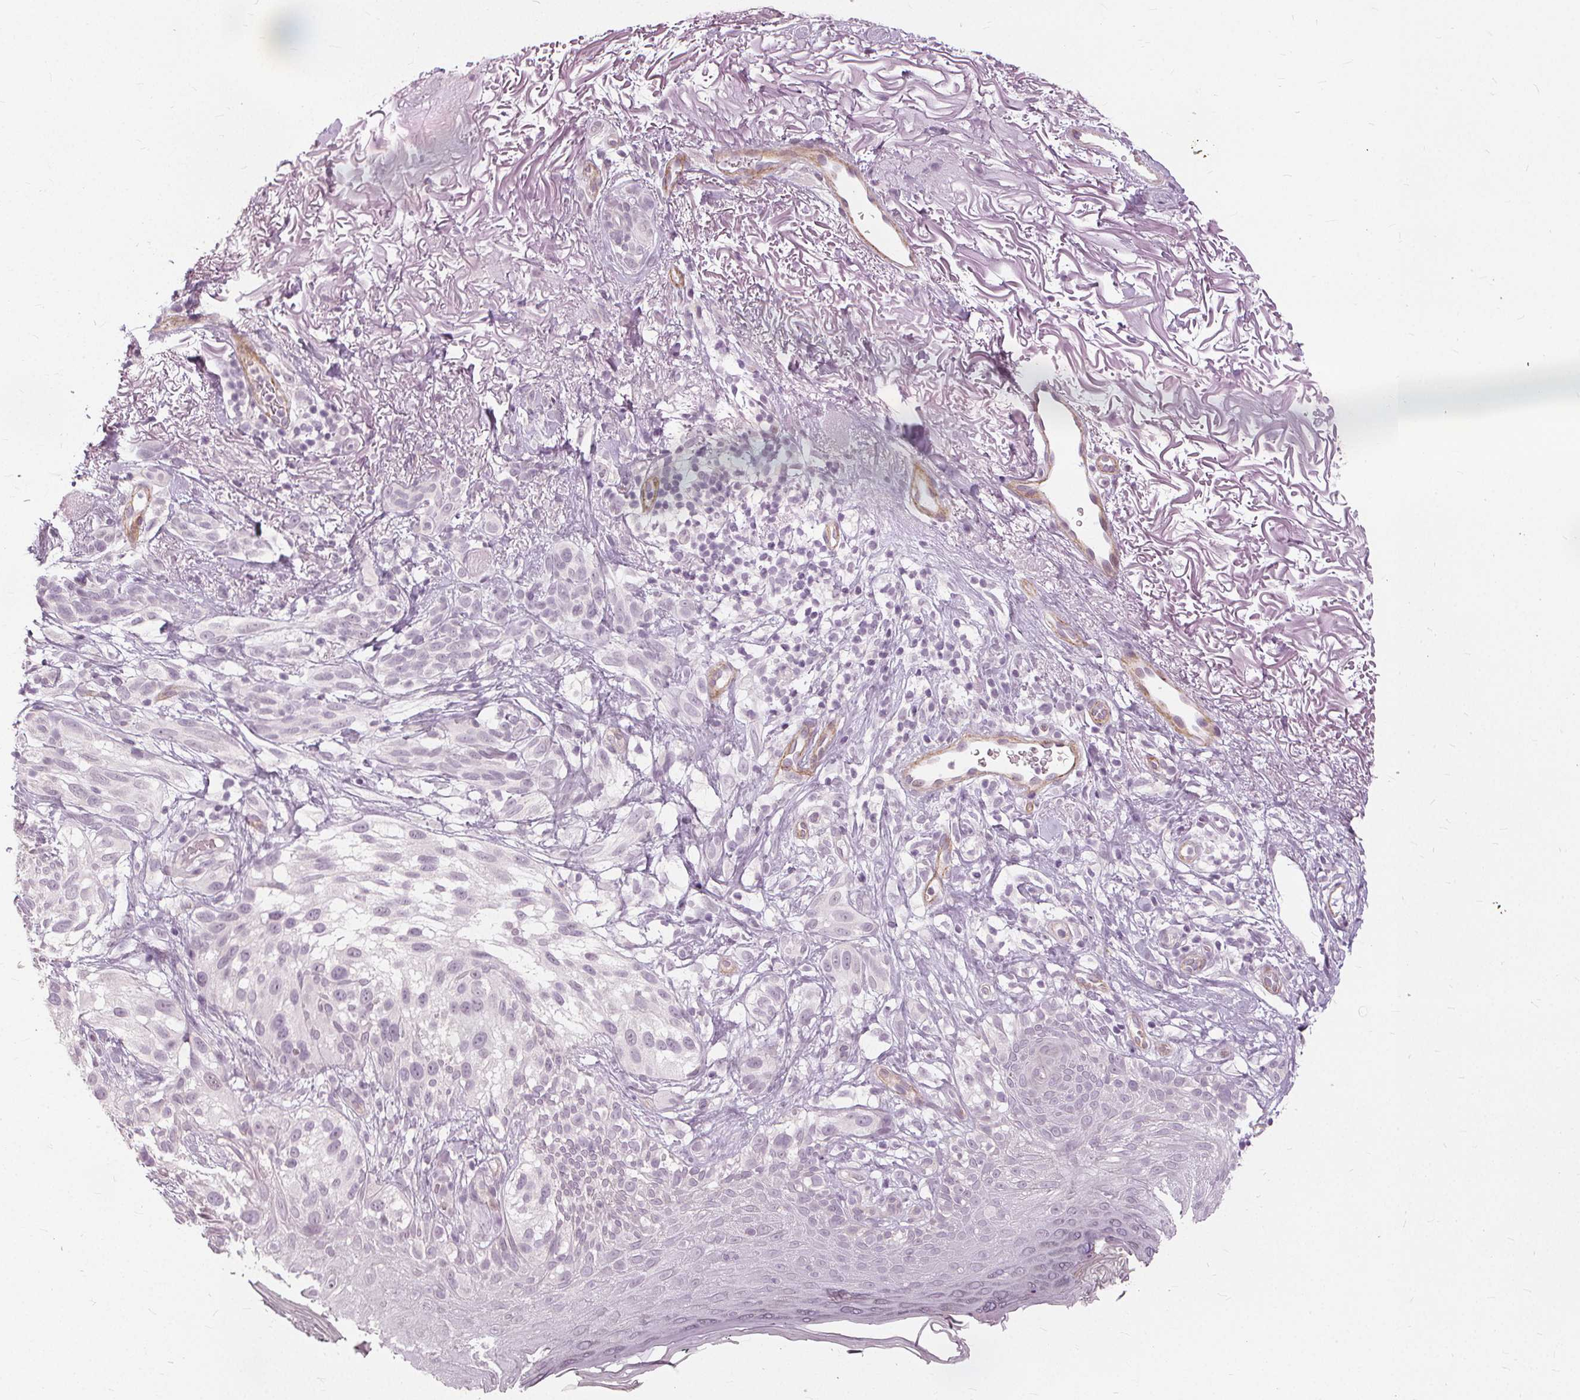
{"staining": {"intensity": "negative", "quantity": "none", "location": "none"}, "tissue": "melanoma", "cell_type": "Tumor cells", "image_type": "cancer", "snomed": [{"axis": "morphology", "description": "Malignant melanoma, NOS"}, {"axis": "topography", "description": "Skin"}], "caption": "Immunohistochemical staining of human melanoma demonstrates no significant staining in tumor cells. (DAB (3,3'-diaminobenzidine) IHC visualized using brightfield microscopy, high magnification).", "gene": "SFTPD", "patient": {"sex": "female", "age": 86}}